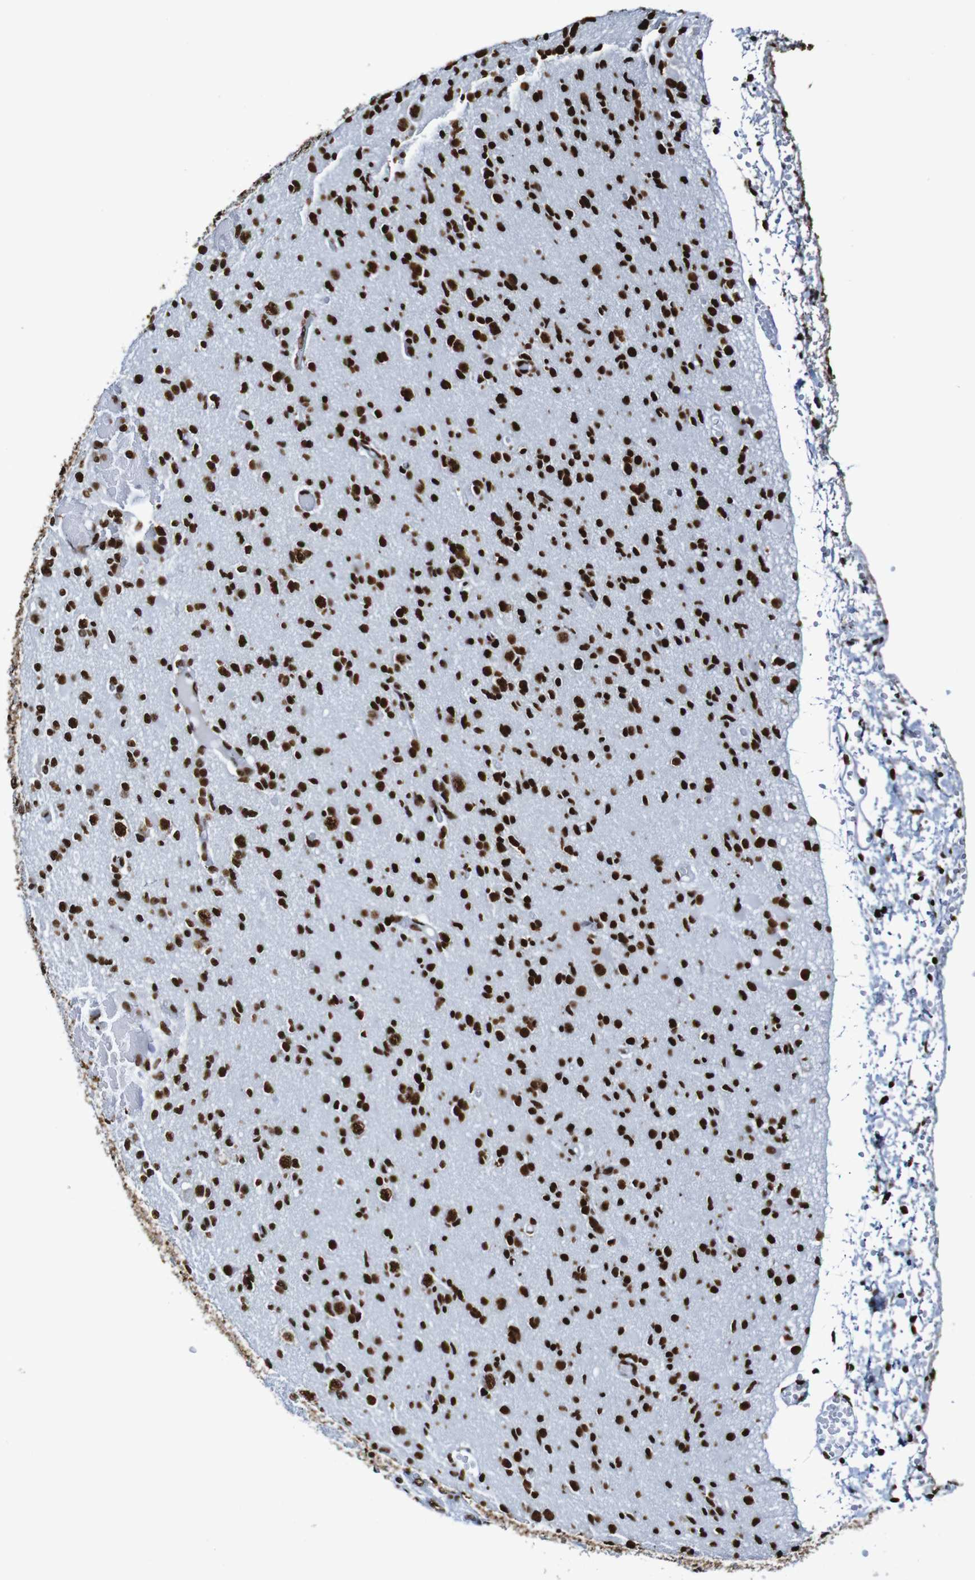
{"staining": {"intensity": "strong", "quantity": ">75%", "location": "nuclear"}, "tissue": "glioma", "cell_type": "Tumor cells", "image_type": "cancer", "snomed": [{"axis": "morphology", "description": "Glioma, malignant, Low grade"}, {"axis": "topography", "description": "Brain"}], "caption": "Strong nuclear protein positivity is identified in about >75% of tumor cells in glioma.", "gene": "SRSF3", "patient": {"sex": "female", "age": 22}}